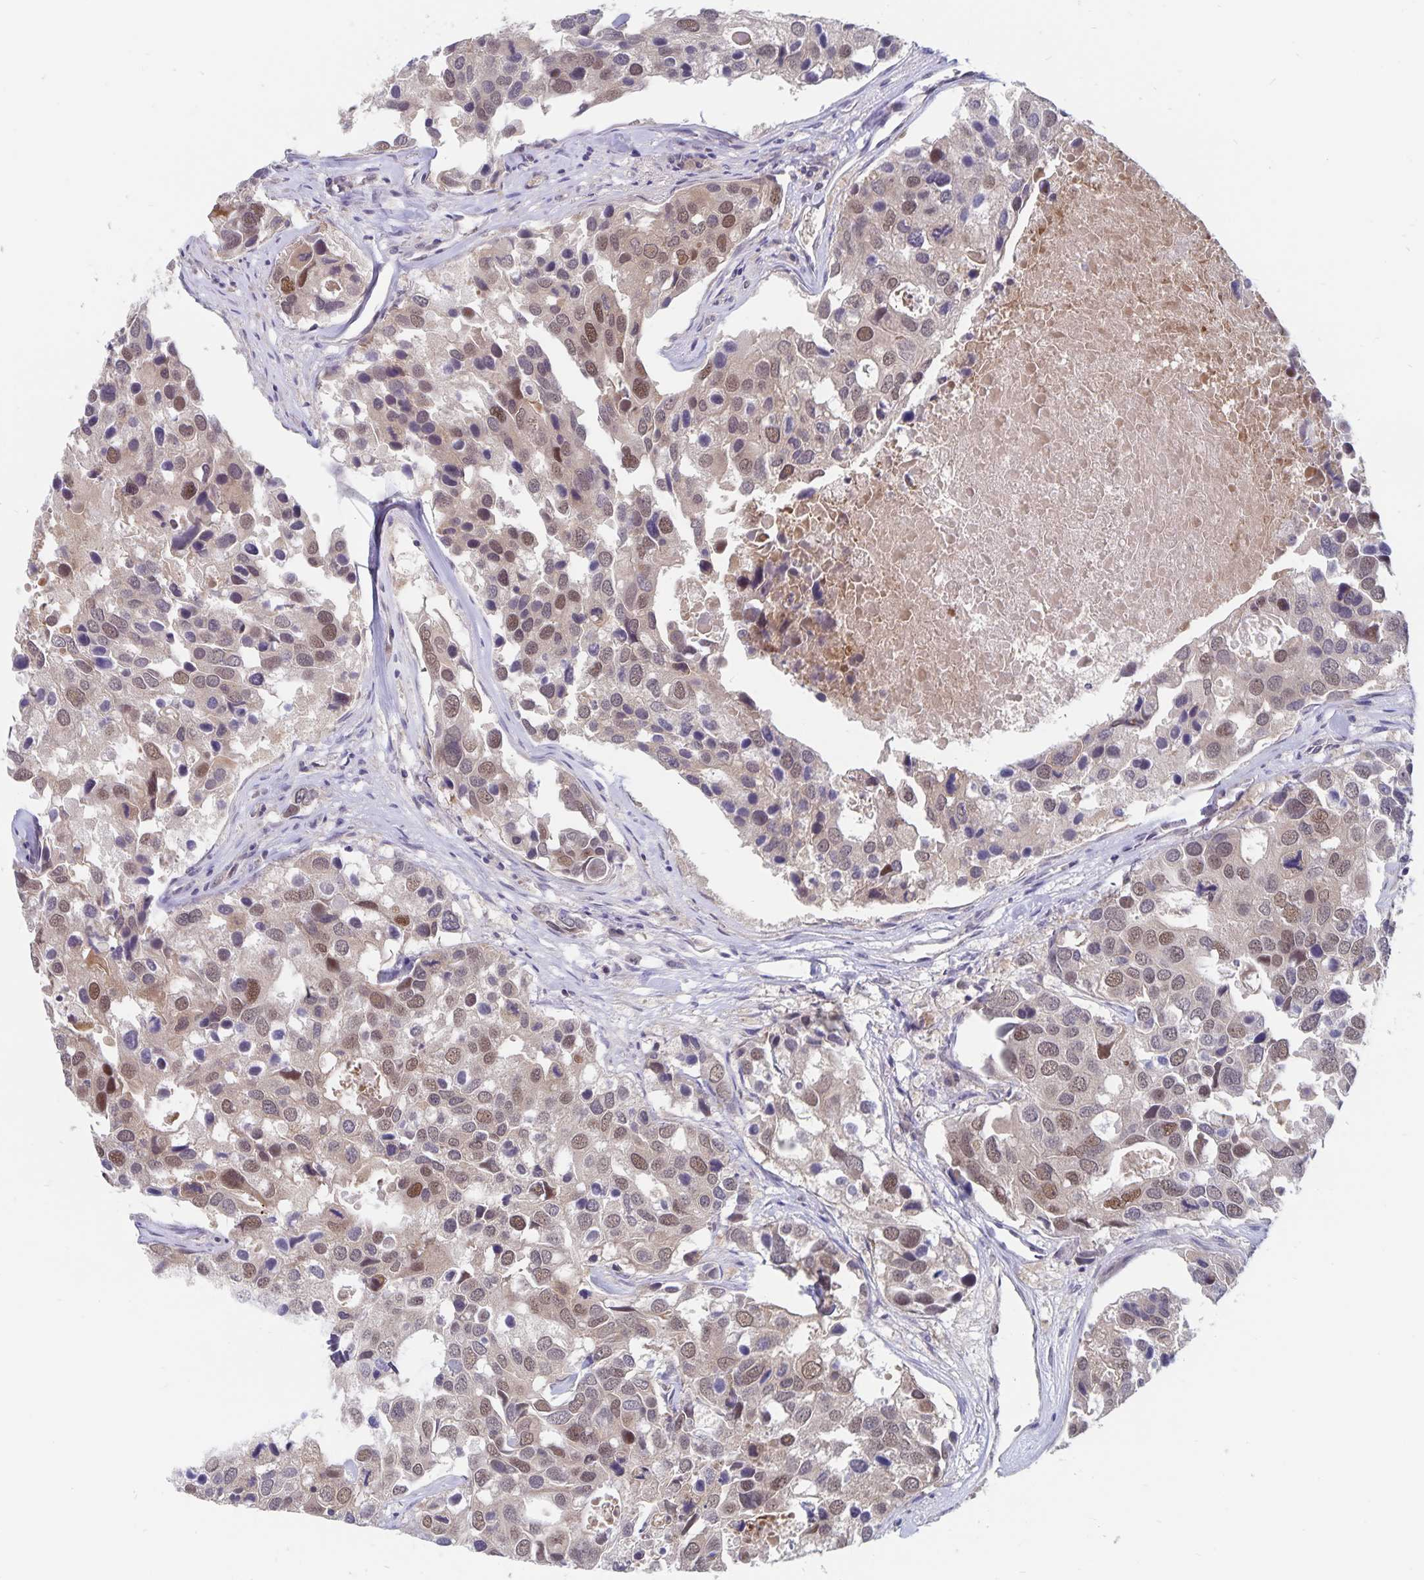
{"staining": {"intensity": "moderate", "quantity": "25%-75%", "location": "nuclear"}, "tissue": "breast cancer", "cell_type": "Tumor cells", "image_type": "cancer", "snomed": [{"axis": "morphology", "description": "Duct carcinoma"}, {"axis": "topography", "description": "Breast"}], "caption": "Tumor cells demonstrate medium levels of moderate nuclear expression in about 25%-75% of cells in human breast cancer (intraductal carcinoma).", "gene": "BAG6", "patient": {"sex": "female", "age": 83}}